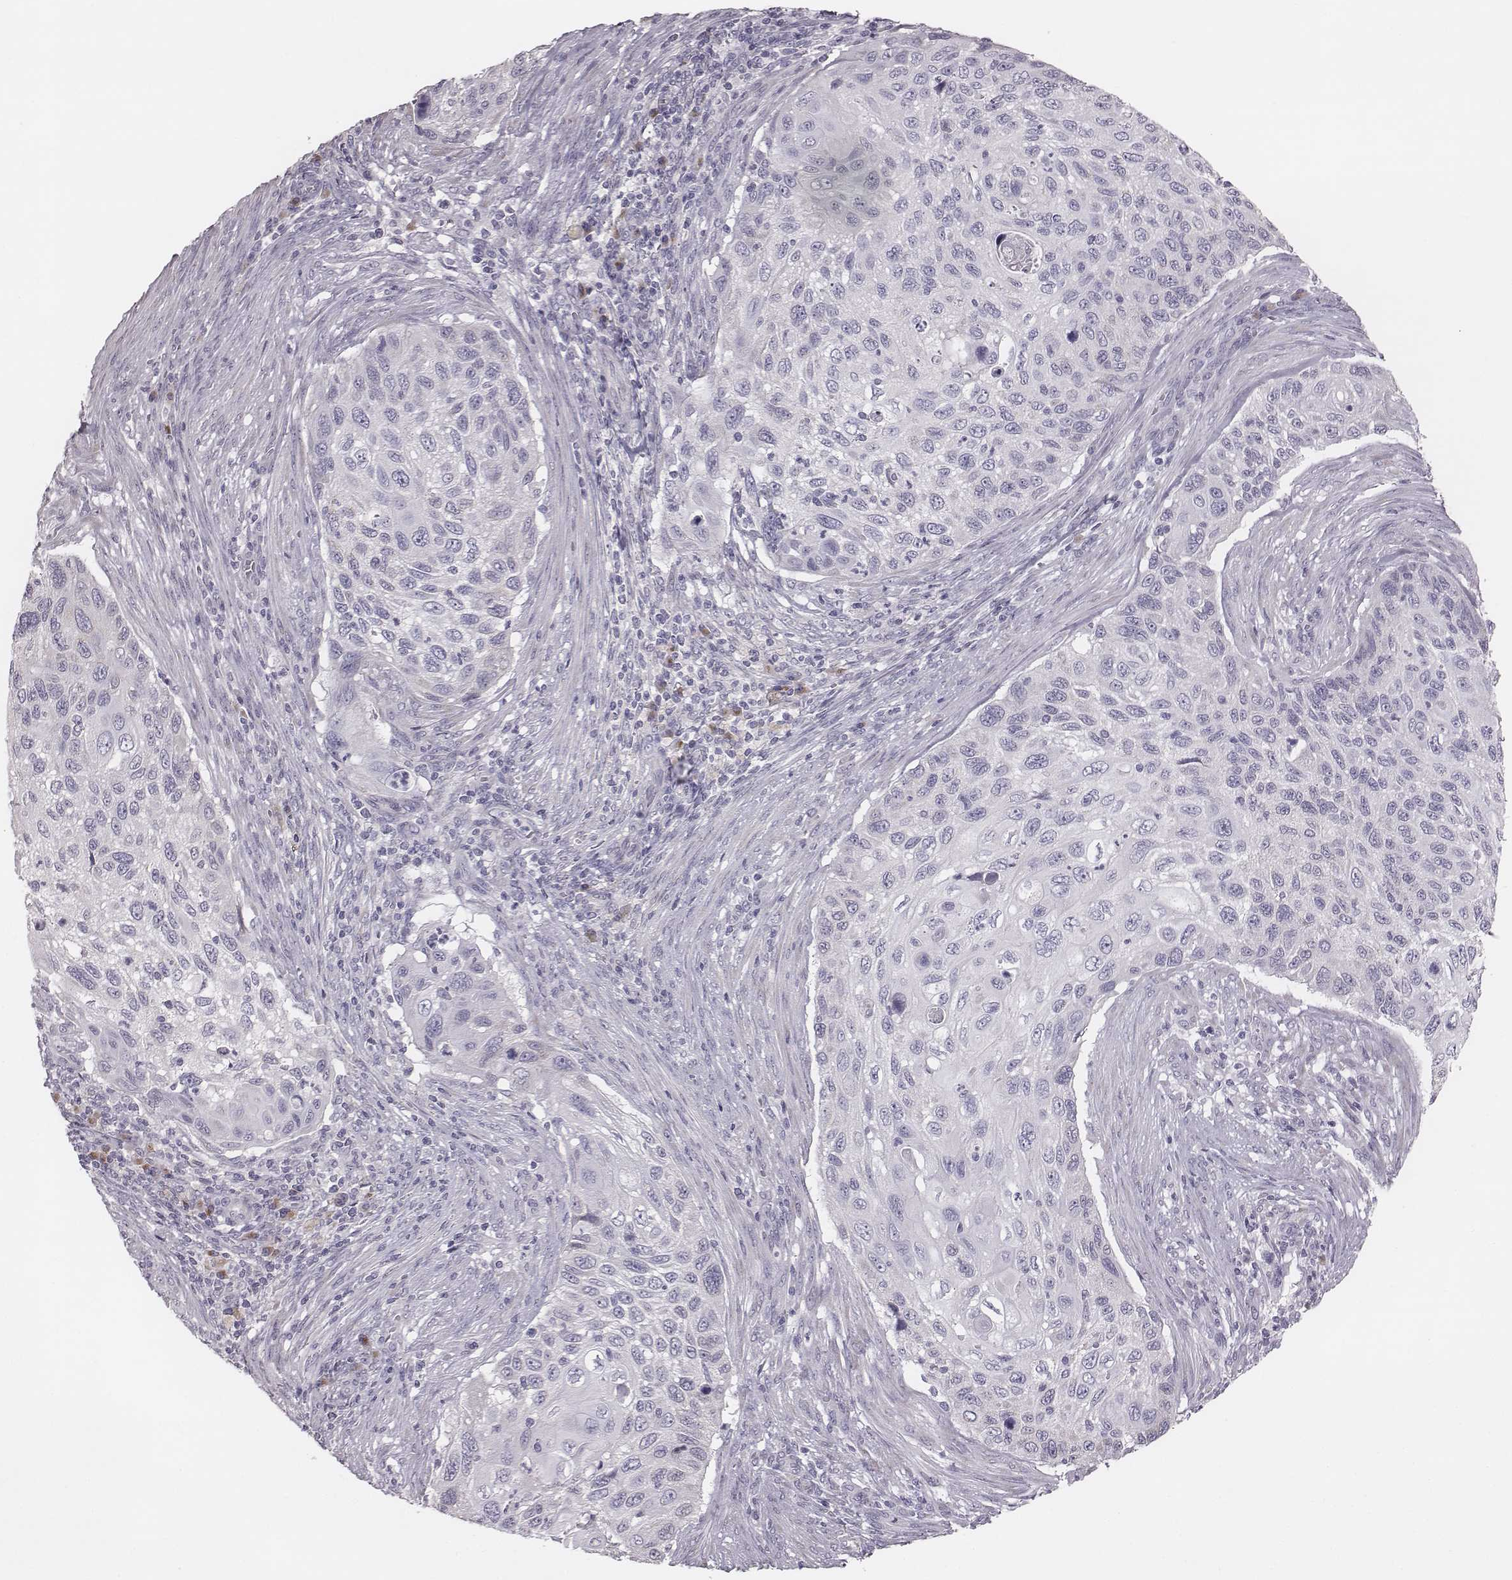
{"staining": {"intensity": "negative", "quantity": "none", "location": "none"}, "tissue": "cervical cancer", "cell_type": "Tumor cells", "image_type": "cancer", "snomed": [{"axis": "morphology", "description": "Squamous cell carcinoma, NOS"}, {"axis": "topography", "description": "Cervix"}], "caption": "This is an immunohistochemistry (IHC) photomicrograph of squamous cell carcinoma (cervical). There is no expression in tumor cells.", "gene": "C6orf58", "patient": {"sex": "female", "age": 70}}